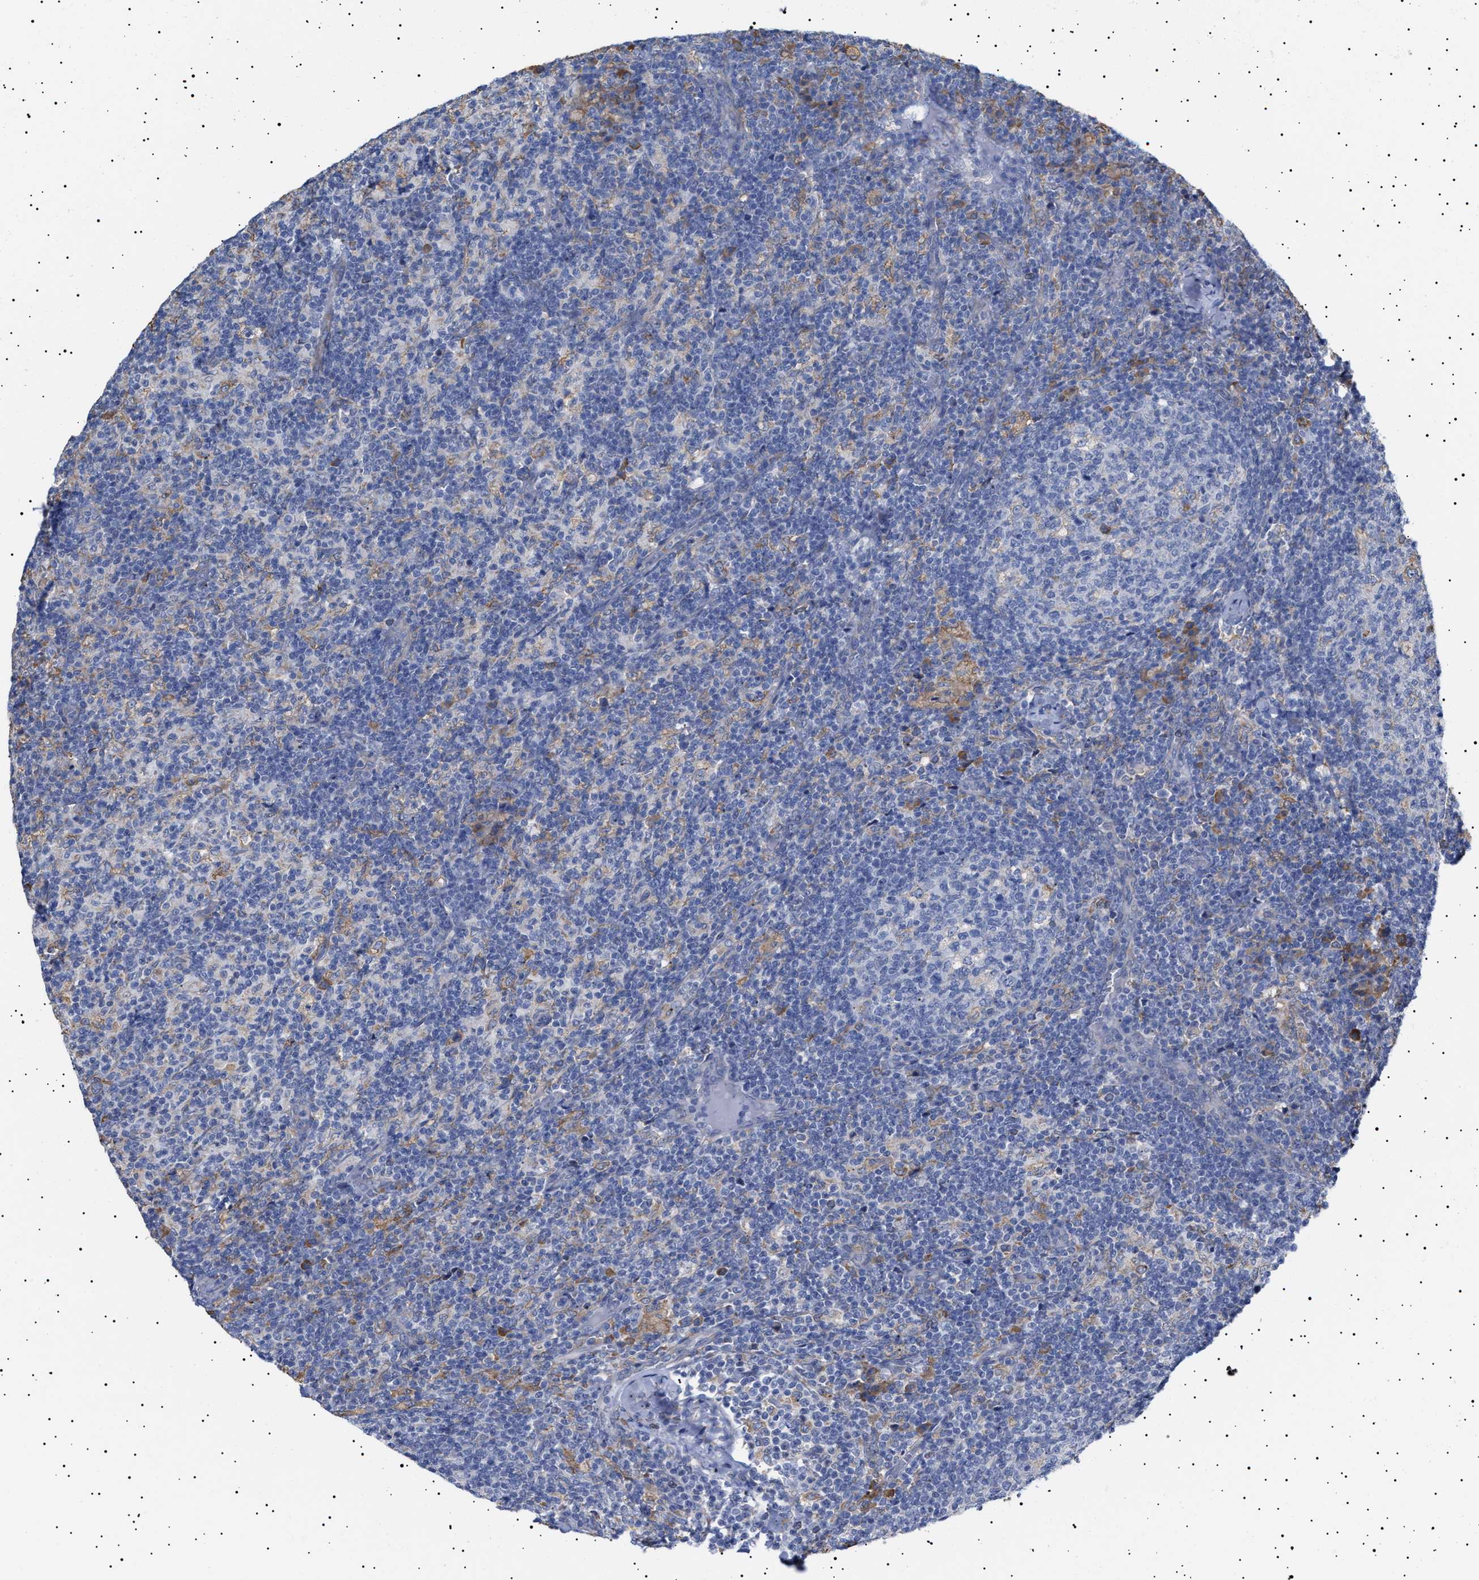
{"staining": {"intensity": "negative", "quantity": "none", "location": "none"}, "tissue": "lymph node", "cell_type": "Germinal center cells", "image_type": "normal", "snomed": [{"axis": "morphology", "description": "Normal tissue, NOS"}, {"axis": "morphology", "description": "Inflammation, NOS"}, {"axis": "topography", "description": "Lymph node"}], "caption": "Lymph node stained for a protein using IHC reveals no expression germinal center cells.", "gene": "ERCC6L2", "patient": {"sex": "male", "age": 55}}